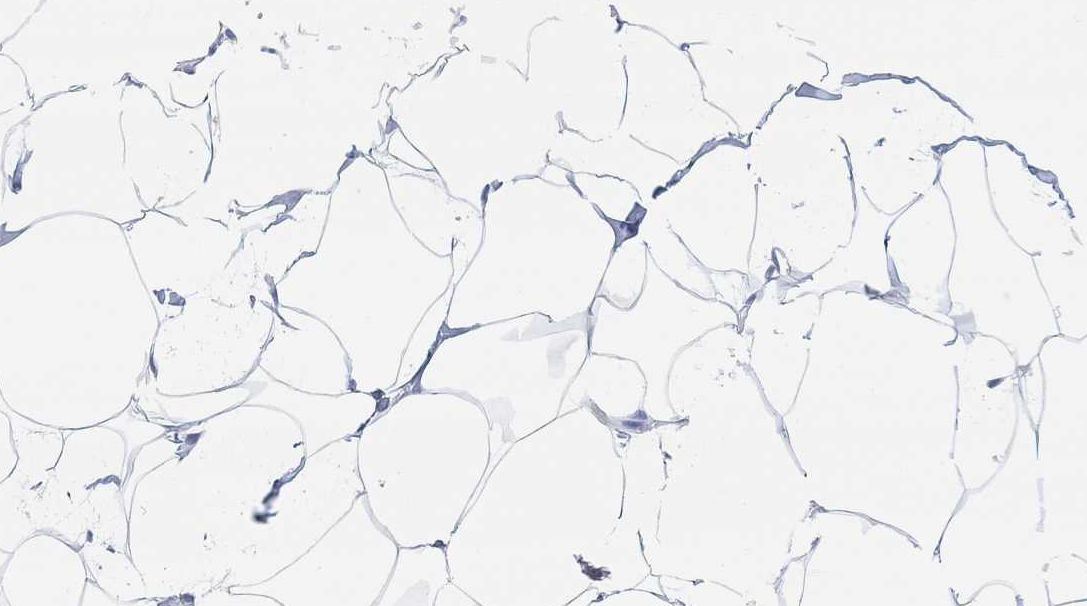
{"staining": {"intensity": "negative", "quantity": "none", "location": "none"}, "tissue": "breast", "cell_type": "Adipocytes", "image_type": "normal", "snomed": [{"axis": "morphology", "description": "Normal tissue, NOS"}, {"axis": "topography", "description": "Breast"}], "caption": "This is an immunohistochemistry (IHC) histopathology image of benign human breast. There is no positivity in adipocytes.", "gene": "MUC1", "patient": {"sex": "female", "age": 32}}